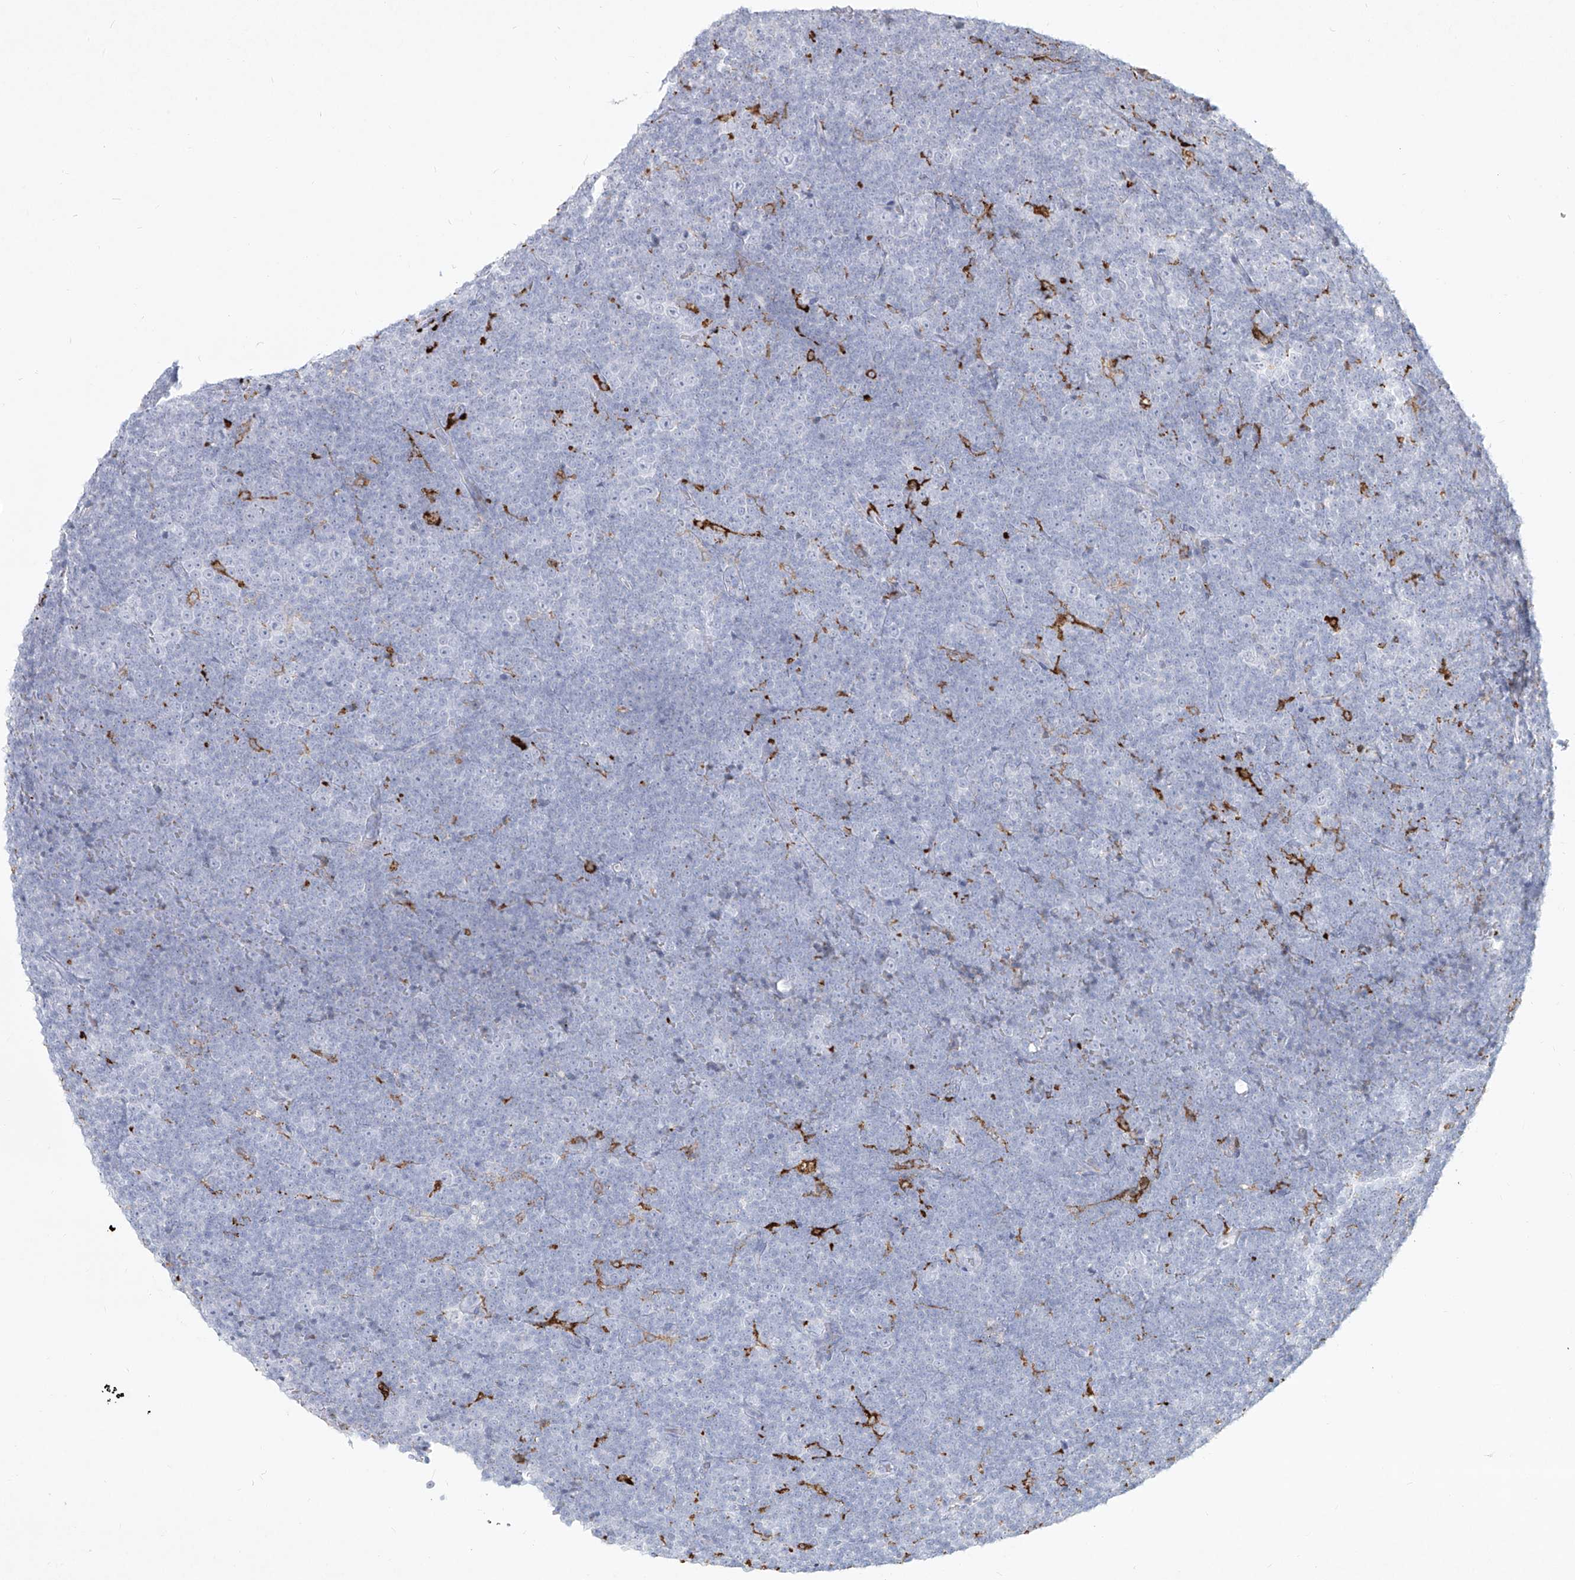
{"staining": {"intensity": "negative", "quantity": "none", "location": "none"}, "tissue": "lymphoma", "cell_type": "Tumor cells", "image_type": "cancer", "snomed": [{"axis": "morphology", "description": "Malignant lymphoma, non-Hodgkin's type, Low grade"}, {"axis": "topography", "description": "Lymph node"}], "caption": "Micrograph shows no significant protein positivity in tumor cells of lymphoma. Nuclei are stained in blue.", "gene": "CD209", "patient": {"sex": "female", "age": 67}}